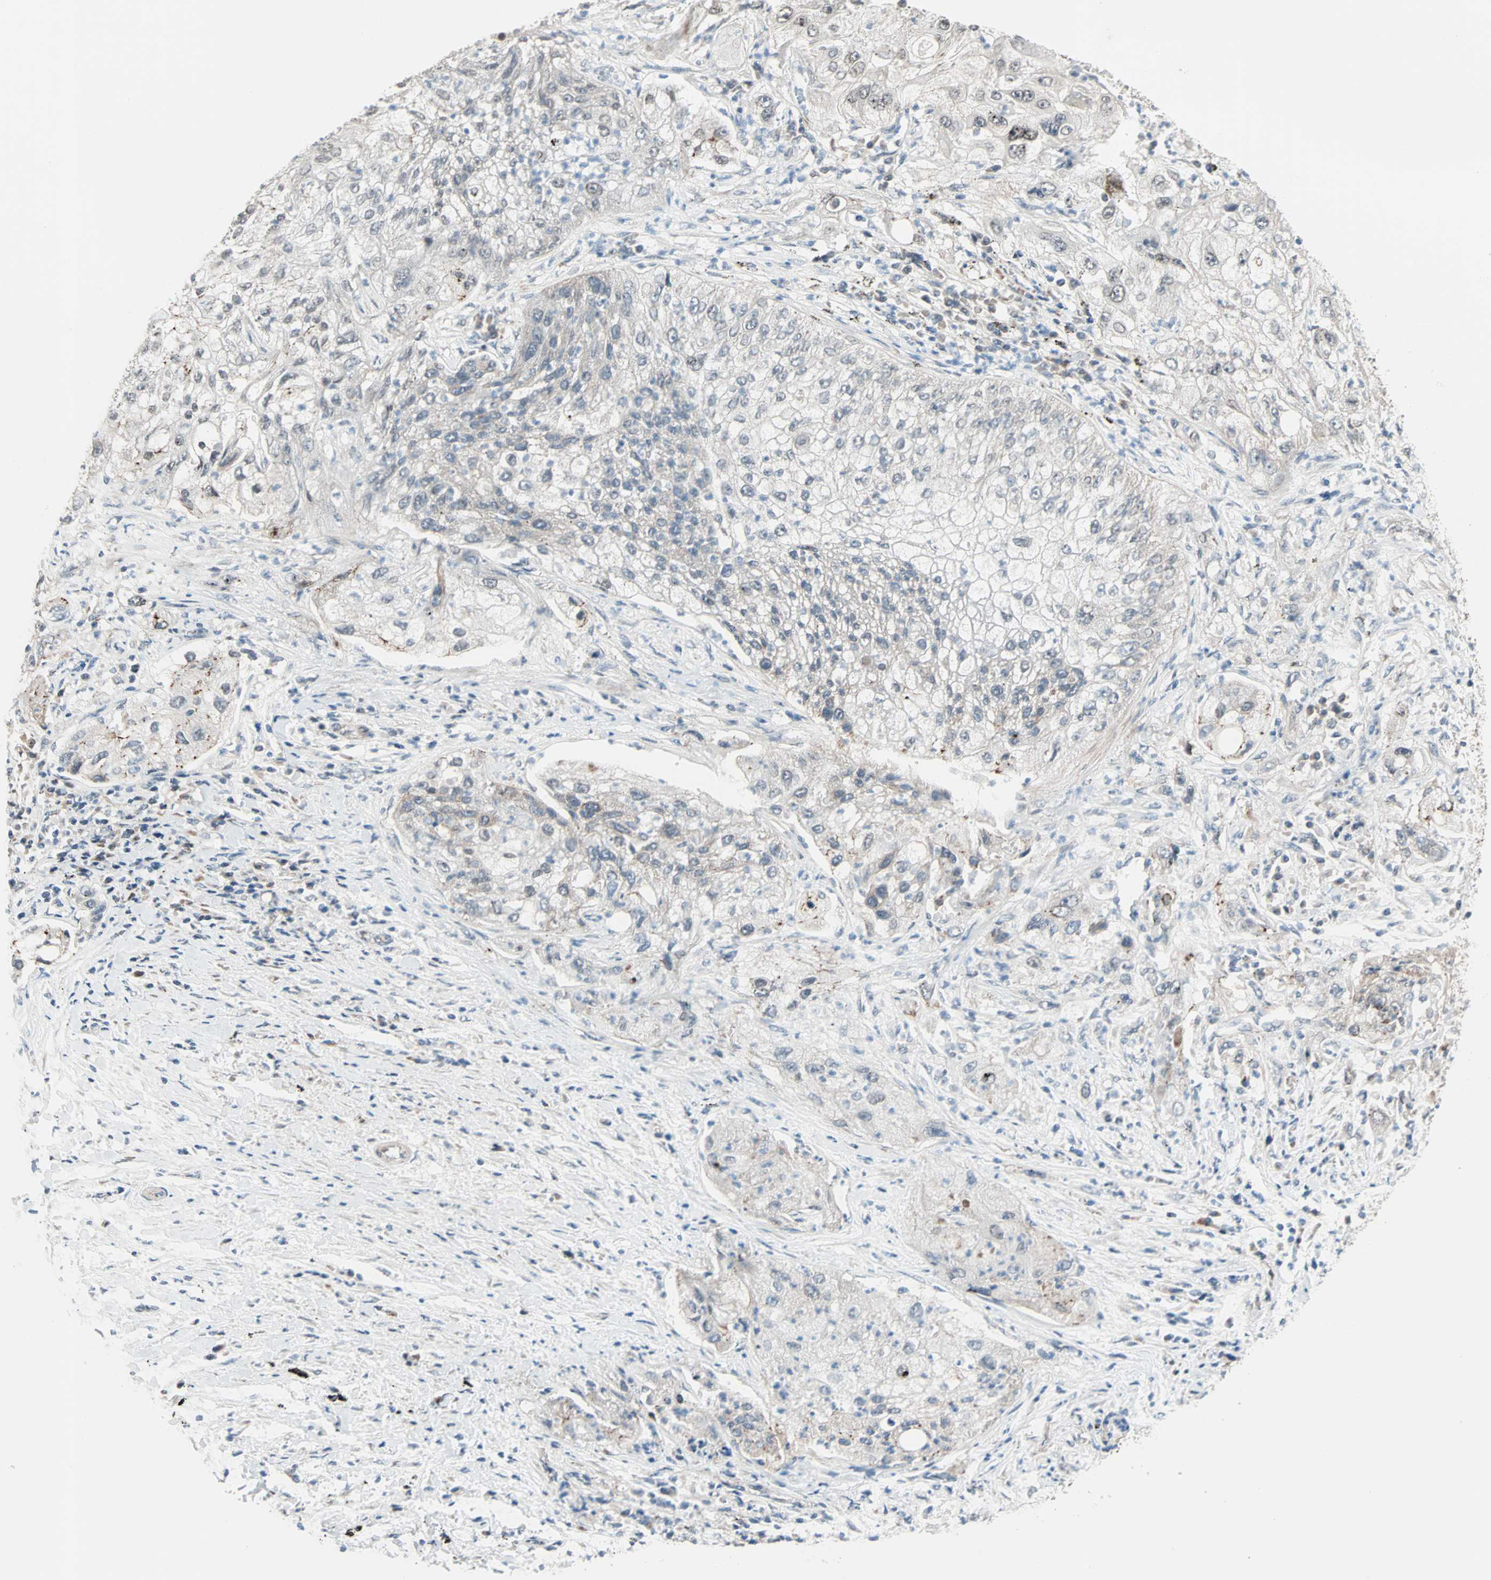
{"staining": {"intensity": "moderate", "quantity": "25%-75%", "location": "cytoplasmic/membranous,nuclear"}, "tissue": "lung cancer", "cell_type": "Tumor cells", "image_type": "cancer", "snomed": [{"axis": "morphology", "description": "Inflammation, NOS"}, {"axis": "morphology", "description": "Squamous cell carcinoma, NOS"}, {"axis": "topography", "description": "Lymph node"}, {"axis": "topography", "description": "Soft tissue"}, {"axis": "topography", "description": "Lung"}], "caption": "A brown stain shows moderate cytoplasmic/membranous and nuclear expression of a protein in human lung cancer (squamous cell carcinoma) tumor cells. The staining is performed using DAB (3,3'-diaminobenzidine) brown chromogen to label protein expression. The nuclei are counter-stained blue using hematoxylin.", "gene": "CBX4", "patient": {"sex": "male", "age": 66}}